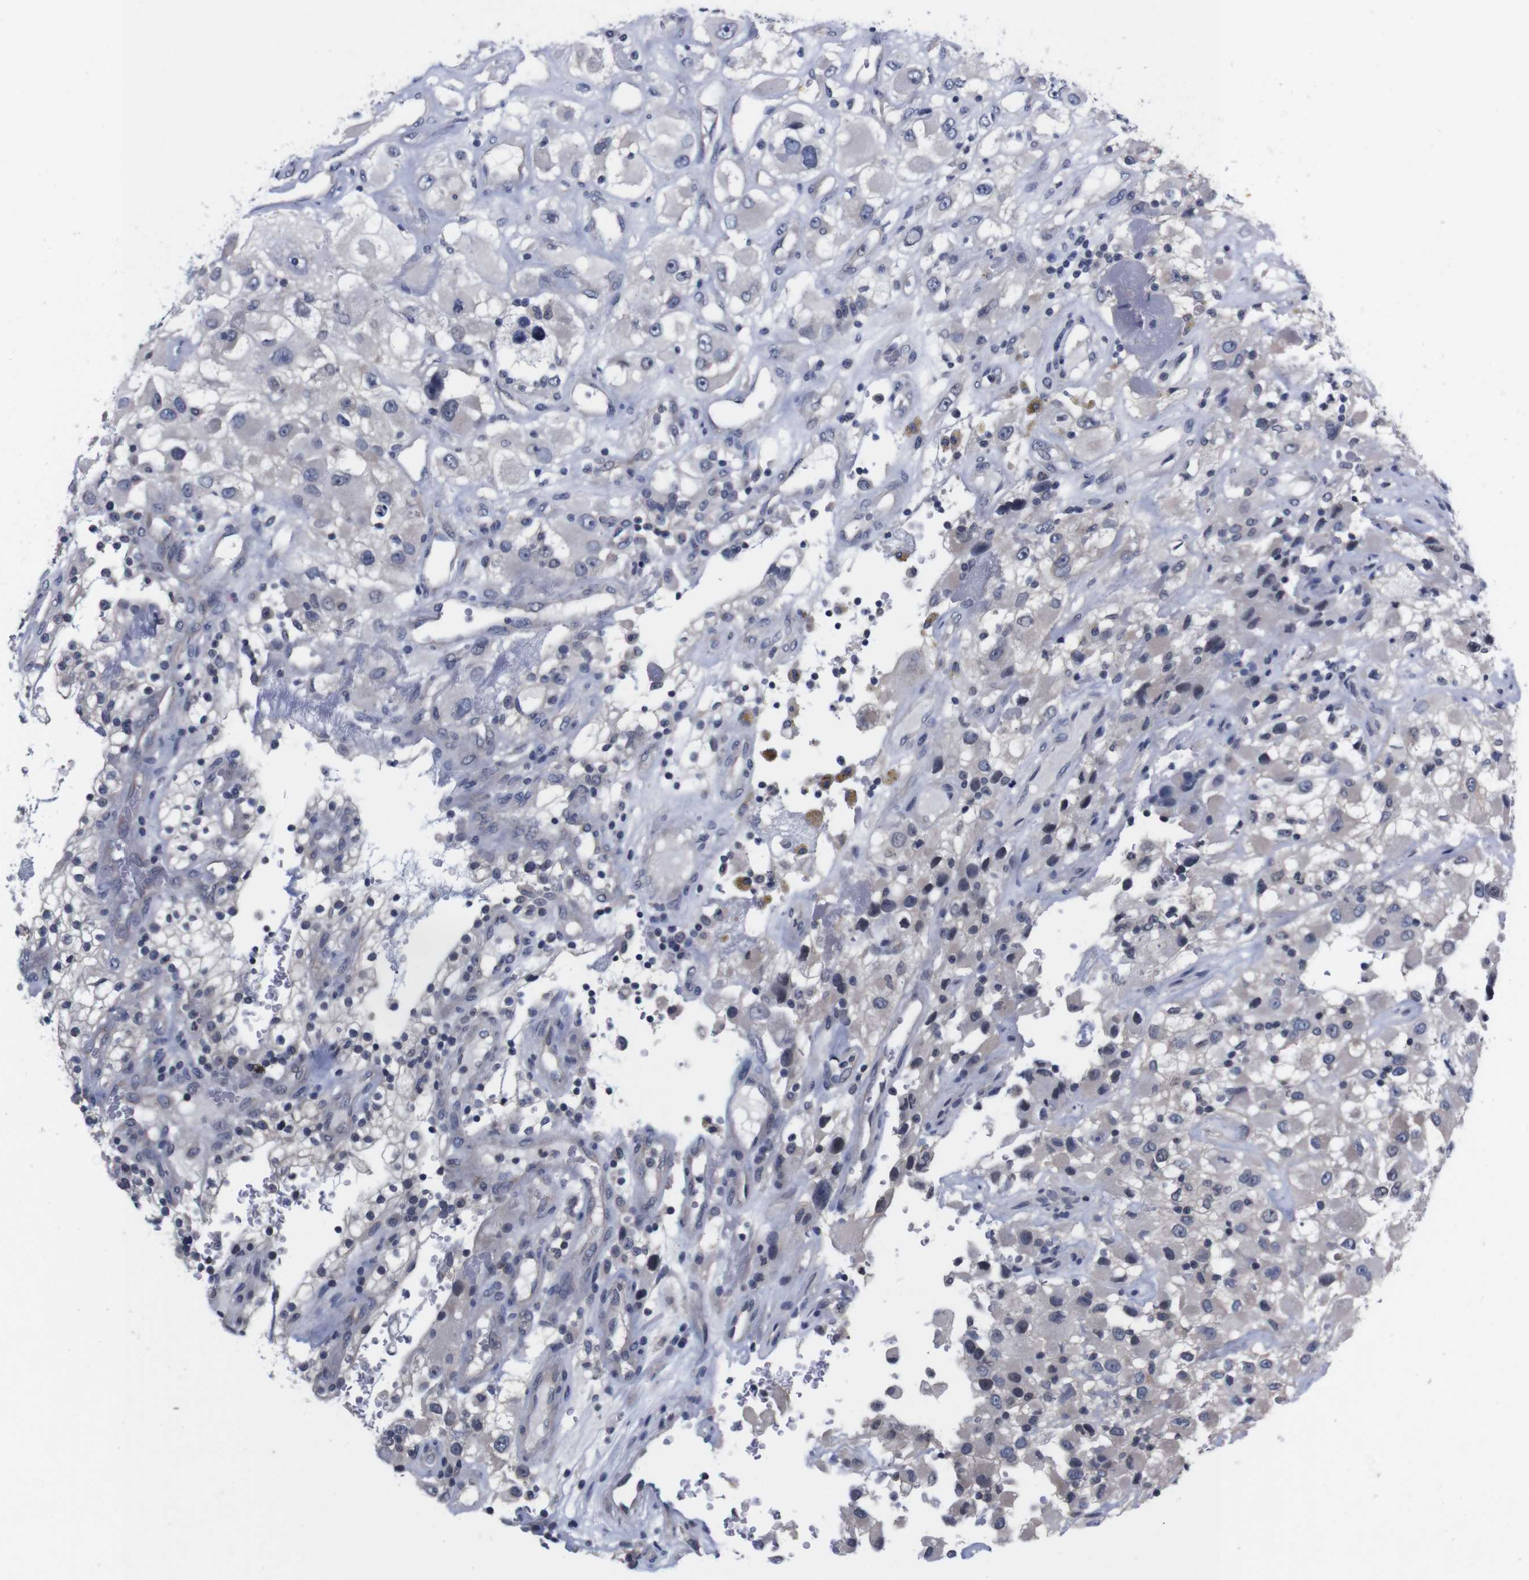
{"staining": {"intensity": "negative", "quantity": "none", "location": "none"}, "tissue": "renal cancer", "cell_type": "Tumor cells", "image_type": "cancer", "snomed": [{"axis": "morphology", "description": "Adenocarcinoma, NOS"}, {"axis": "topography", "description": "Kidney"}], "caption": "Image shows no significant protein expression in tumor cells of adenocarcinoma (renal). (Stains: DAB (3,3'-diaminobenzidine) immunohistochemistry (IHC) with hematoxylin counter stain, Microscopy: brightfield microscopy at high magnification).", "gene": "TNFRSF21", "patient": {"sex": "female", "age": 52}}